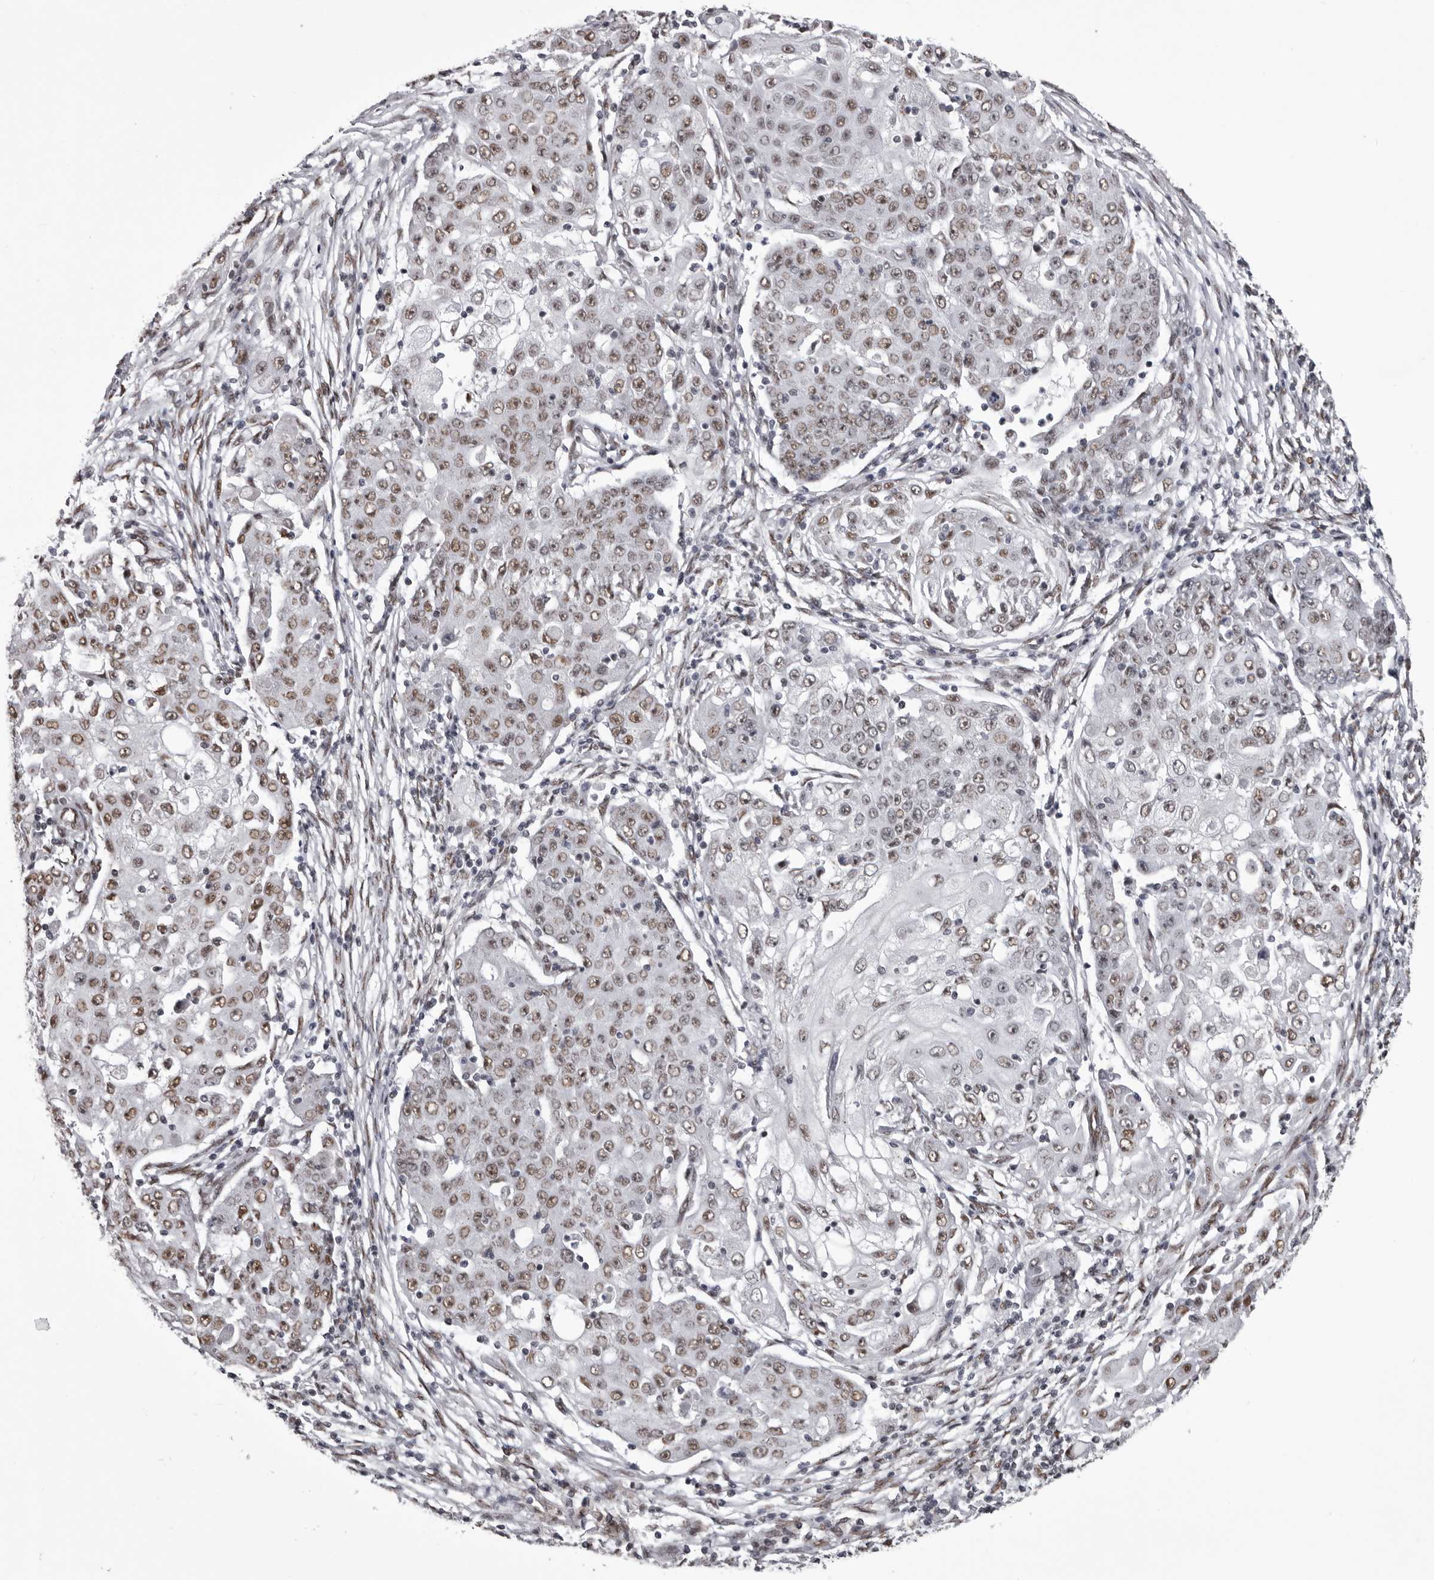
{"staining": {"intensity": "weak", "quantity": ">75%", "location": "nuclear"}, "tissue": "ovarian cancer", "cell_type": "Tumor cells", "image_type": "cancer", "snomed": [{"axis": "morphology", "description": "Carcinoma, endometroid"}, {"axis": "topography", "description": "Ovary"}], "caption": "Immunohistochemical staining of human ovarian cancer (endometroid carcinoma) exhibits weak nuclear protein staining in approximately >75% of tumor cells.", "gene": "NUMA1", "patient": {"sex": "female", "age": 42}}